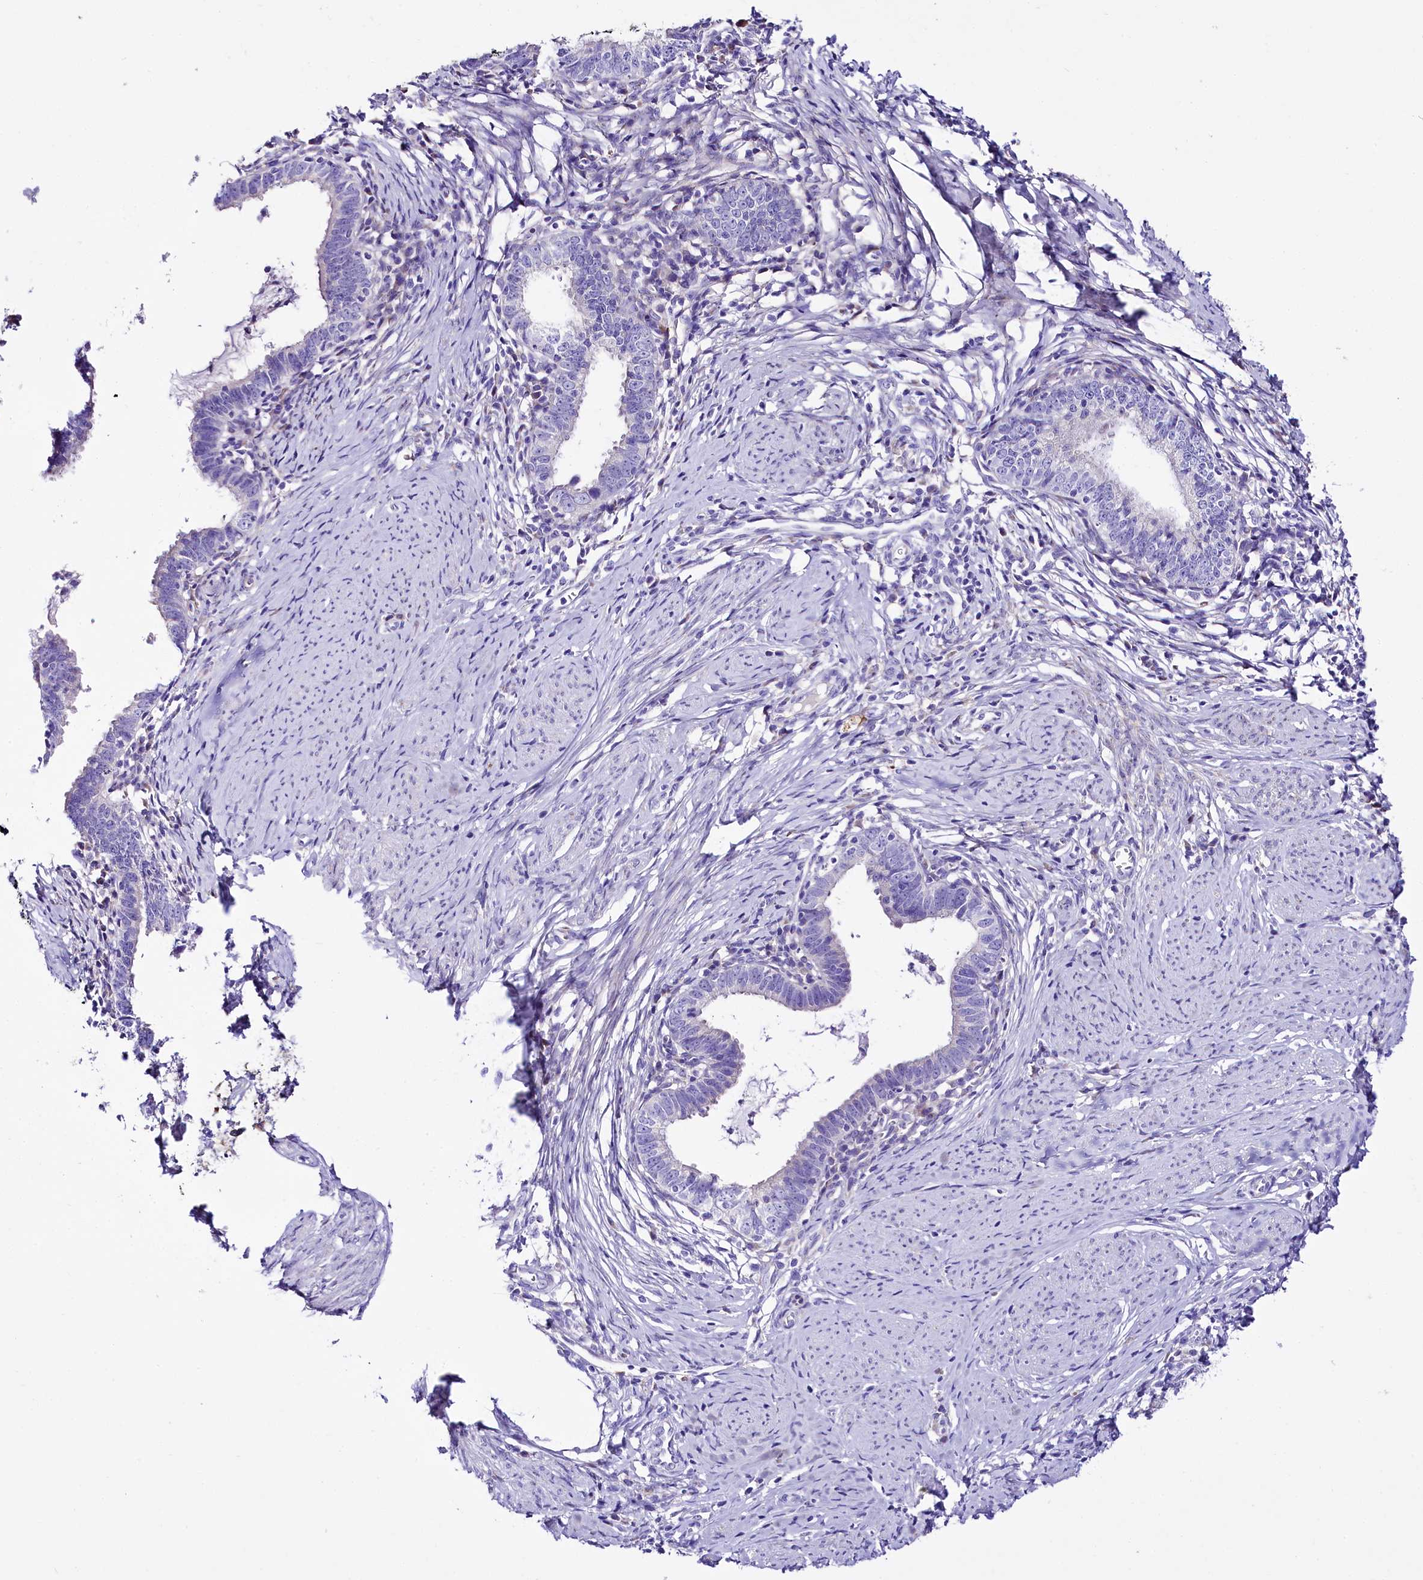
{"staining": {"intensity": "negative", "quantity": "none", "location": "none"}, "tissue": "cervical cancer", "cell_type": "Tumor cells", "image_type": "cancer", "snomed": [{"axis": "morphology", "description": "Adenocarcinoma, NOS"}, {"axis": "topography", "description": "Cervix"}], "caption": "Tumor cells show no significant expression in cervical cancer. (Brightfield microscopy of DAB (3,3'-diaminobenzidine) immunohistochemistry (IHC) at high magnification).", "gene": "A2ML1", "patient": {"sex": "female", "age": 36}}